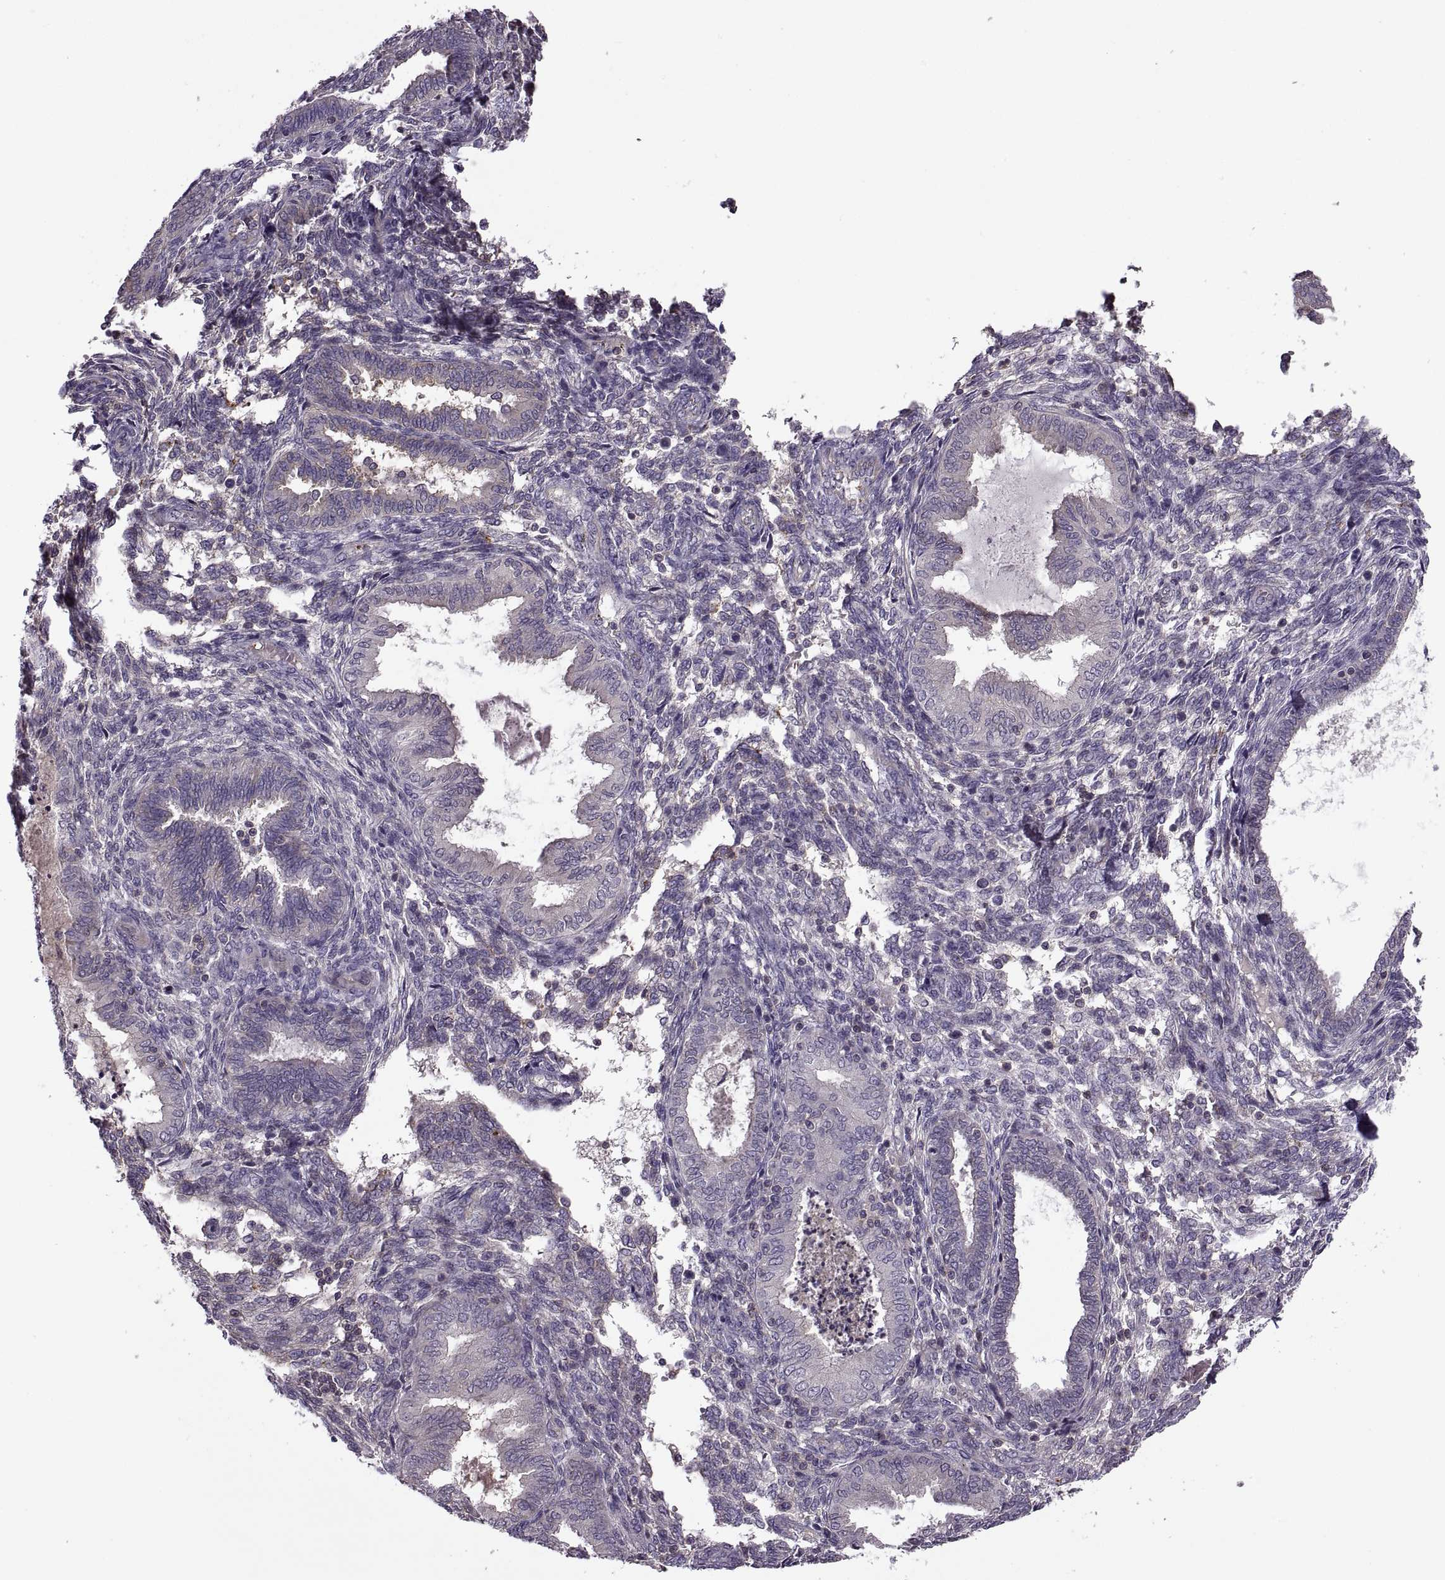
{"staining": {"intensity": "negative", "quantity": "none", "location": "none"}, "tissue": "endometrium", "cell_type": "Cells in endometrial stroma", "image_type": "normal", "snomed": [{"axis": "morphology", "description": "Normal tissue, NOS"}, {"axis": "topography", "description": "Endometrium"}], "caption": "Endometrium stained for a protein using immunohistochemistry (IHC) reveals no expression cells in endometrial stroma.", "gene": "SLC2A14", "patient": {"sex": "female", "age": 42}}